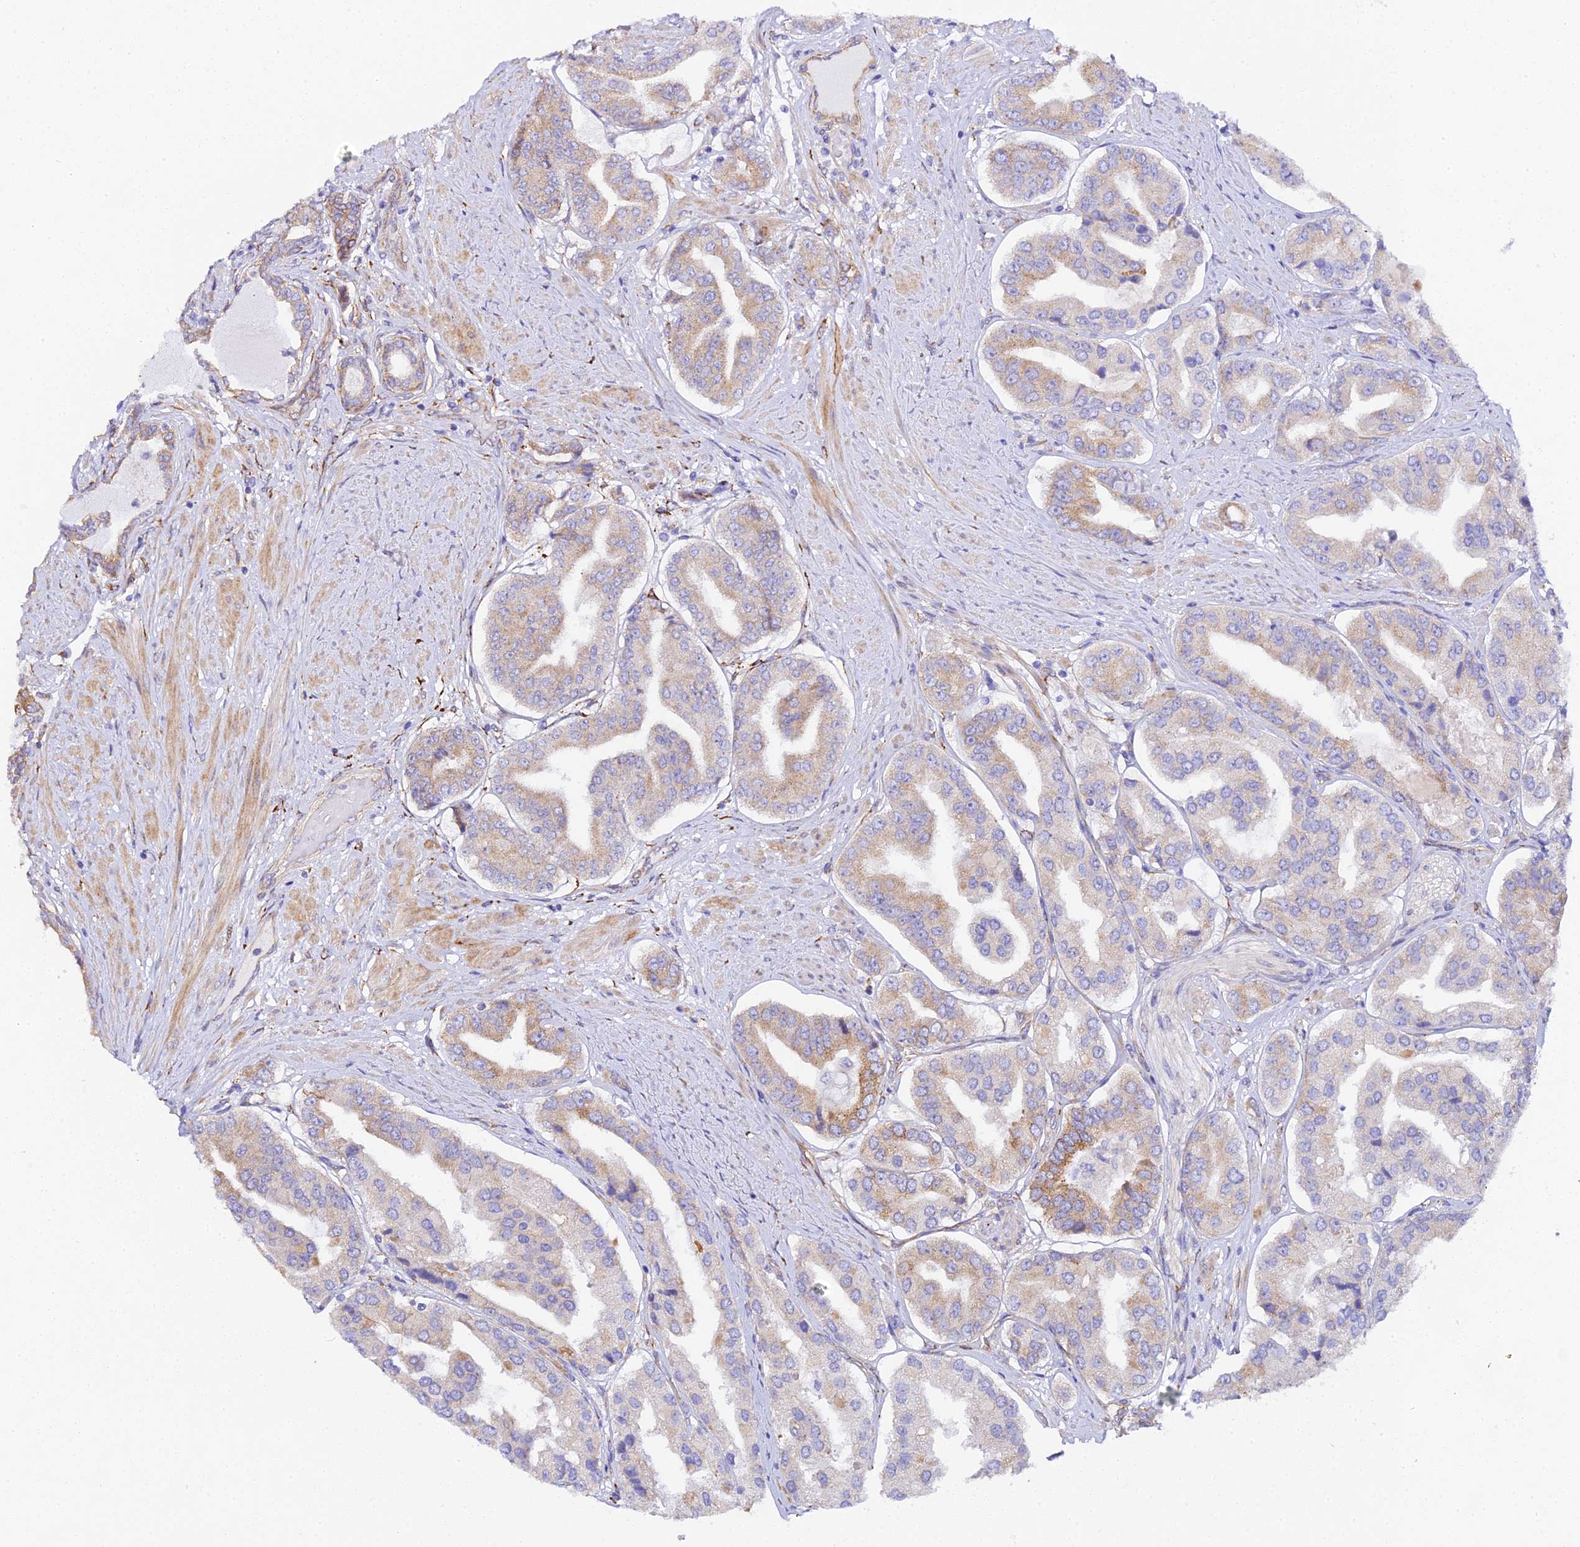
{"staining": {"intensity": "moderate", "quantity": "<25%", "location": "cytoplasmic/membranous"}, "tissue": "prostate cancer", "cell_type": "Tumor cells", "image_type": "cancer", "snomed": [{"axis": "morphology", "description": "Adenocarcinoma, High grade"}, {"axis": "topography", "description": "Prostate"}], "caption": "Moderate cytoplasmic/membranous protein positivity is seen in approximately <25% of tumor cells in prostate high-grade adenocarcinoma. Immunohistochemistry (ihc) stains the protein in brown and the nuclei are stained blue.", "gene": "CFAP45", "patient": {"sex": "male", "age": 63}}